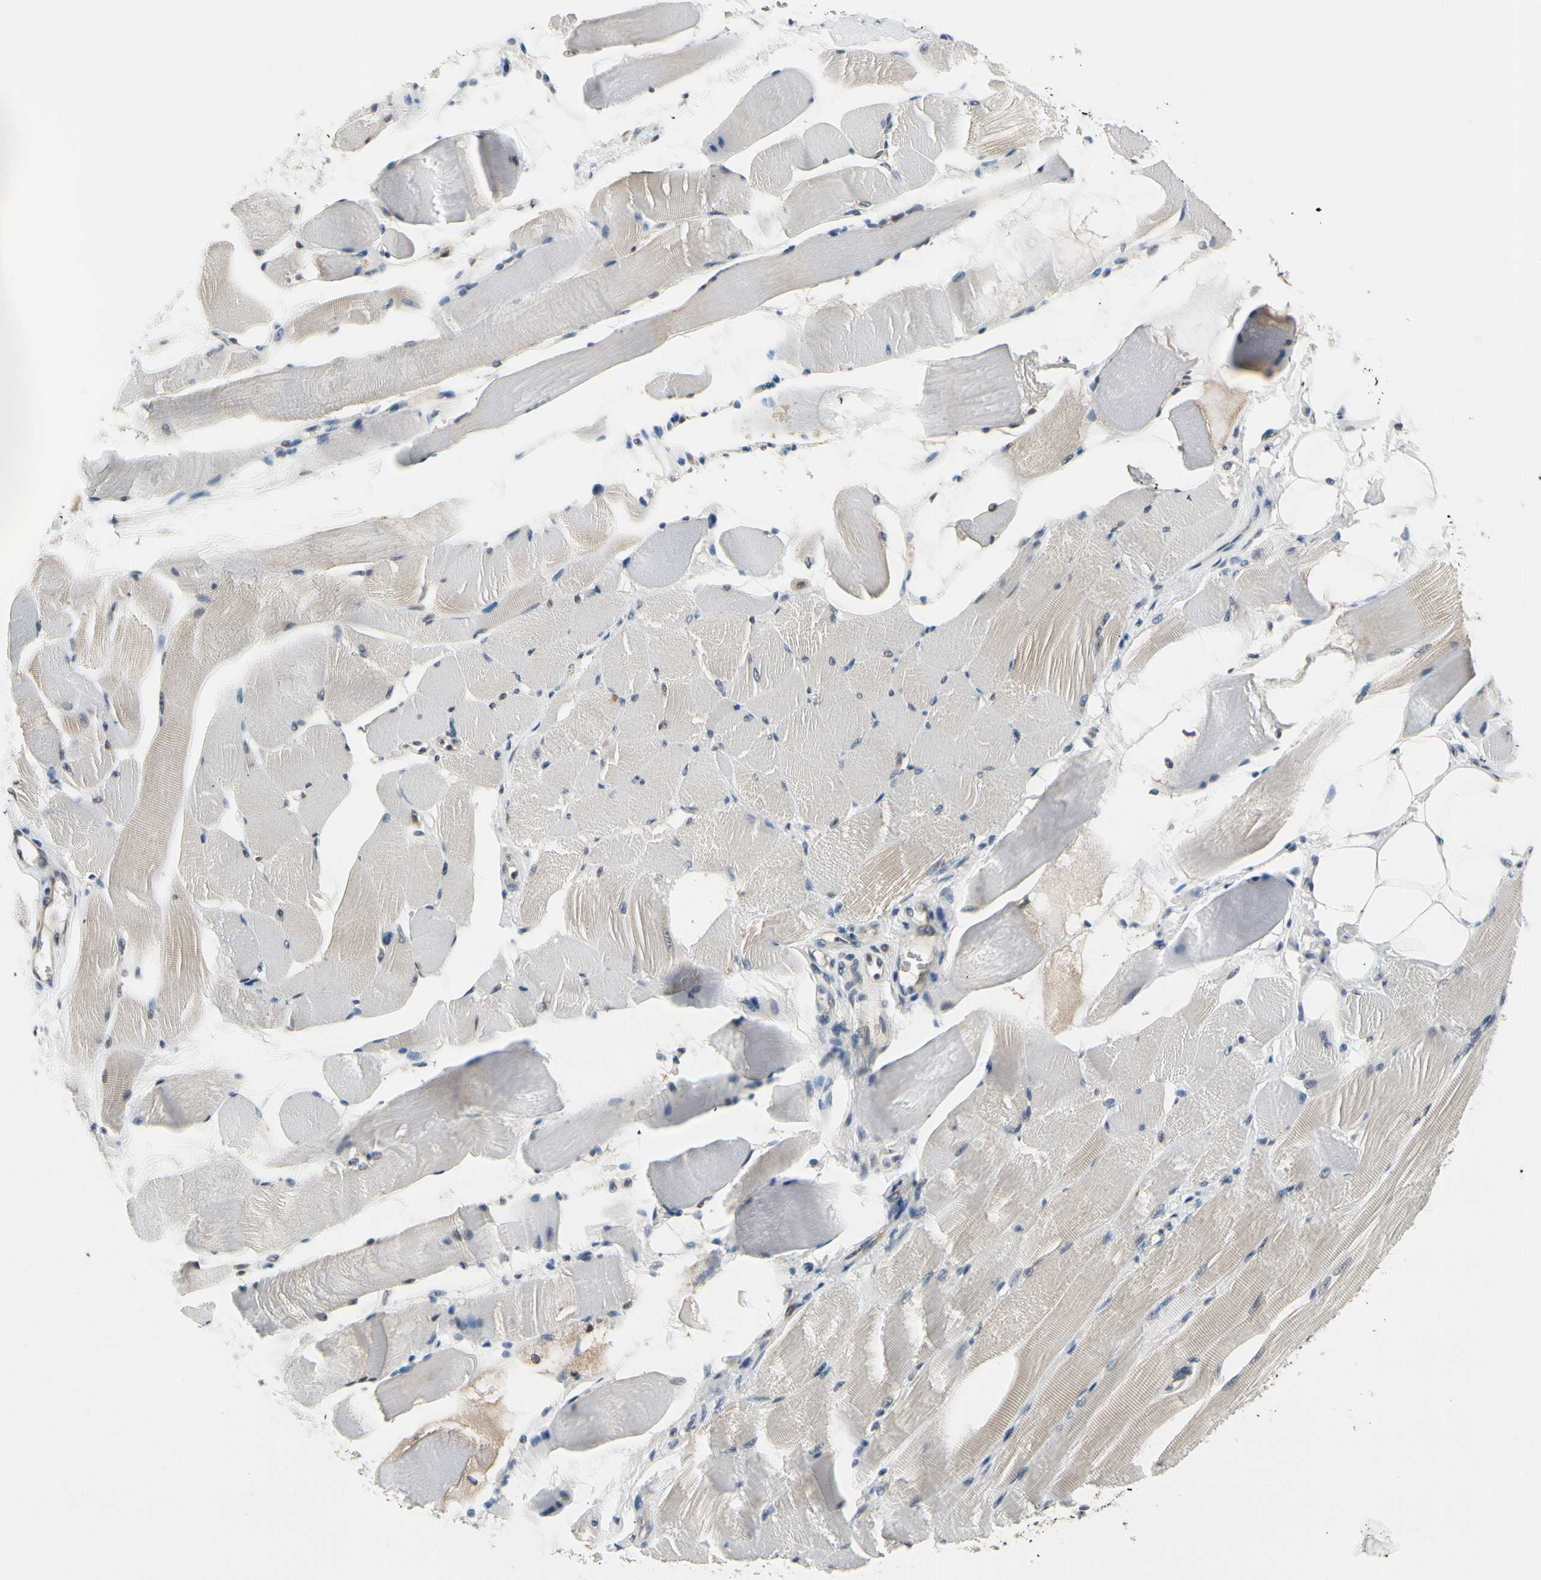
{"staining": {"intensity": "weak", "quantity": "25%-75%", "location": "cytoplasmic/membranous,nuclear"}, "tissue": "skeletal muscle", "cell_type": "Myocytes", "image_type": "normal", "snomed": [{"axis": "morphology", "description": "Normal tissue, NOS"}, {"axis": "topography", "description": "Skeletal muscle"}, {"axis": "topography", "description": "Peripheral nerve tissue"}], "caption": "Protein positivity by immunohistochemistry demonstrates weak cytoplasmic/membranous,nuclear staining in about 25%-75% of myocytes in normal skeletal muscle.", "gene": "TAF12", "patient": {"sex": "female", "age": 84}}